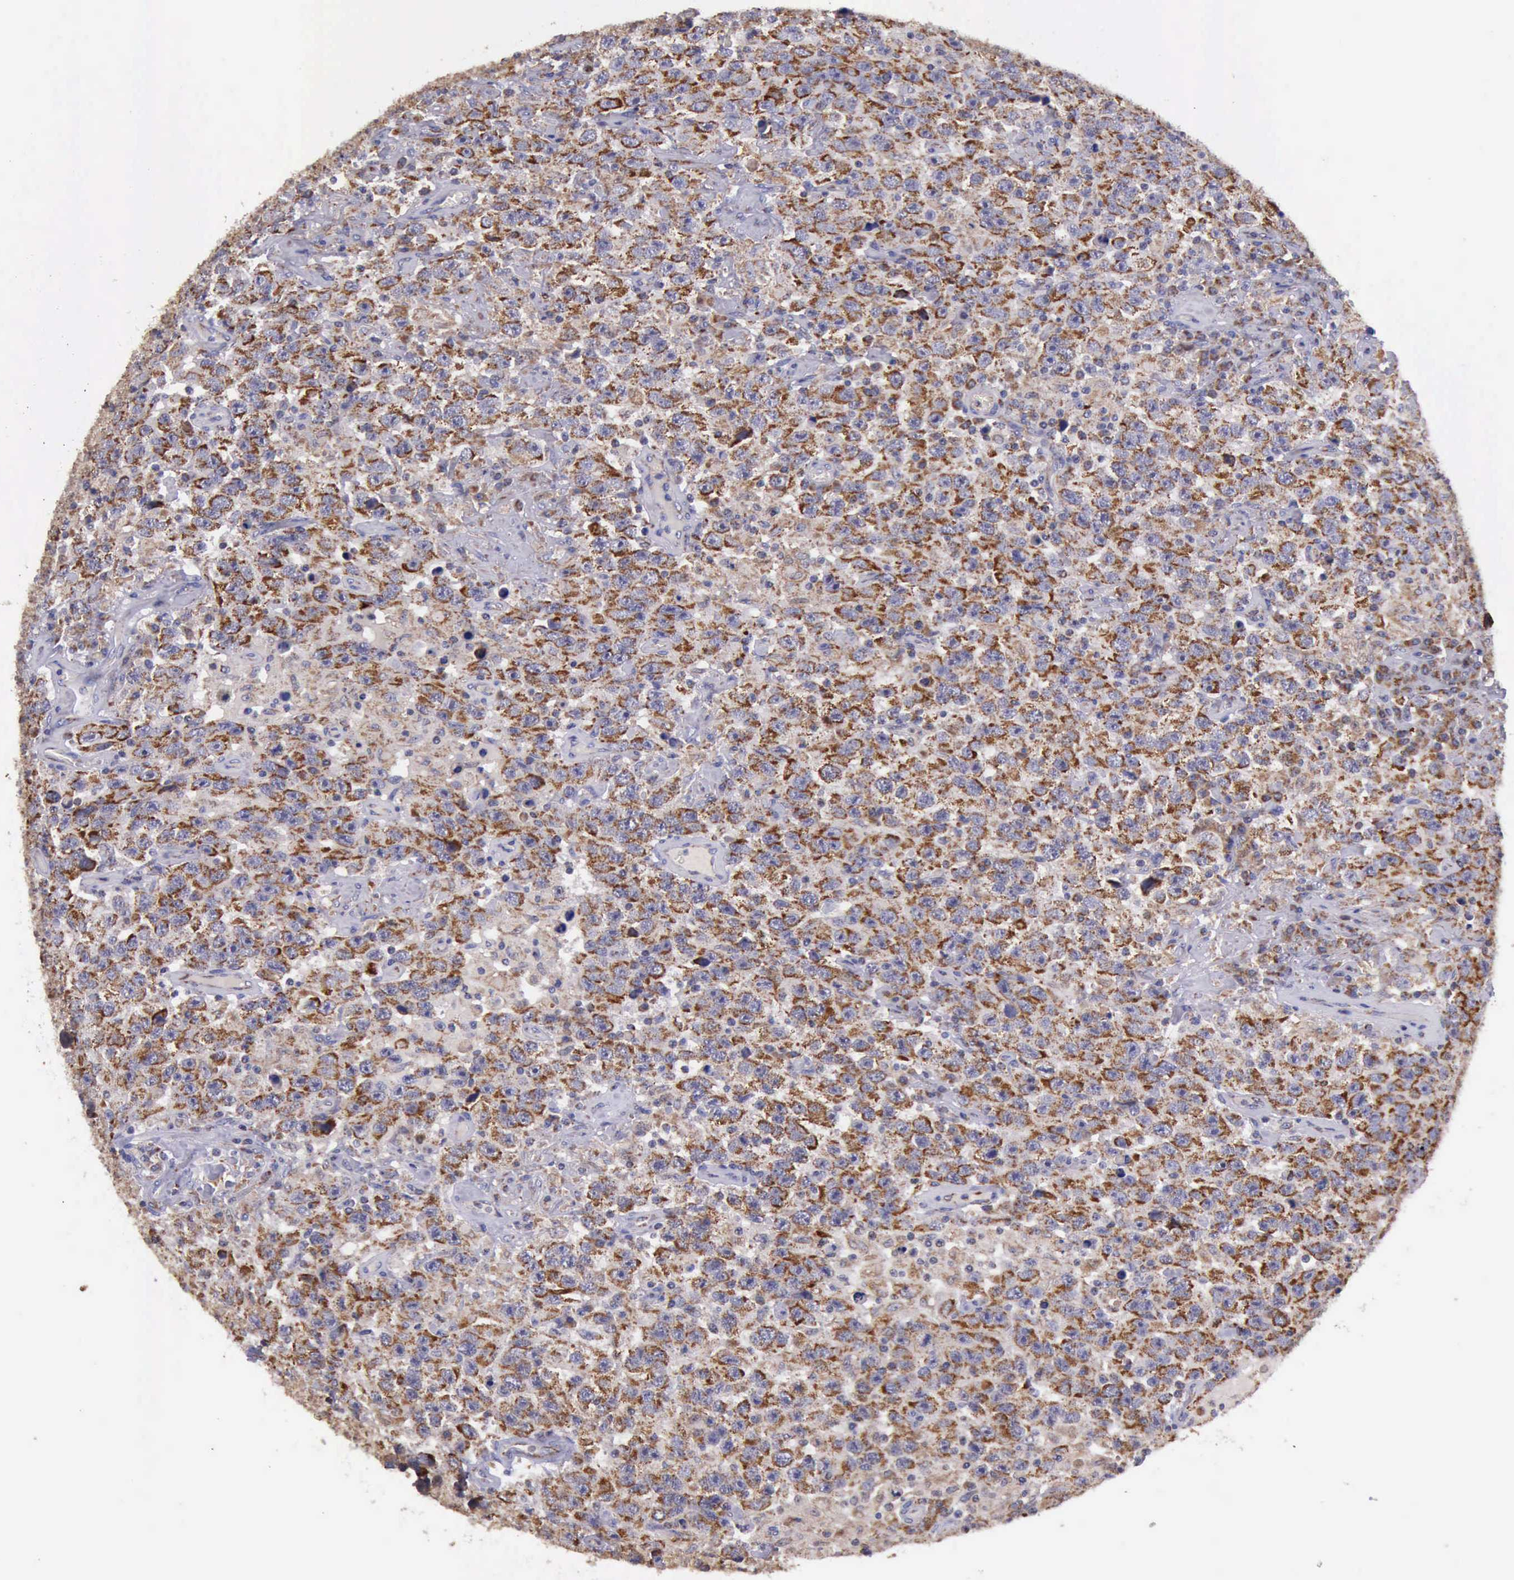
{"staining": {"intensity": "moderate", "quantity": ">75%", "location": "cytoplasmic/membranous"}, "tissue": "testis cancer", "cell_type": "Tumor cells", "image_type": "cancer", "snomed": [{"axis": "morphology", "description": "Seminoma, NOS"}, {"axis": "topography", "description": "Testis"}], "caption": "A brown stain shows moderate cytoplasmic/membranous expression of a protein in human testis cancer (seminoma) tumor cells.", "gene": "TXN2", "patient": {"sex": "male", "age": 41}}